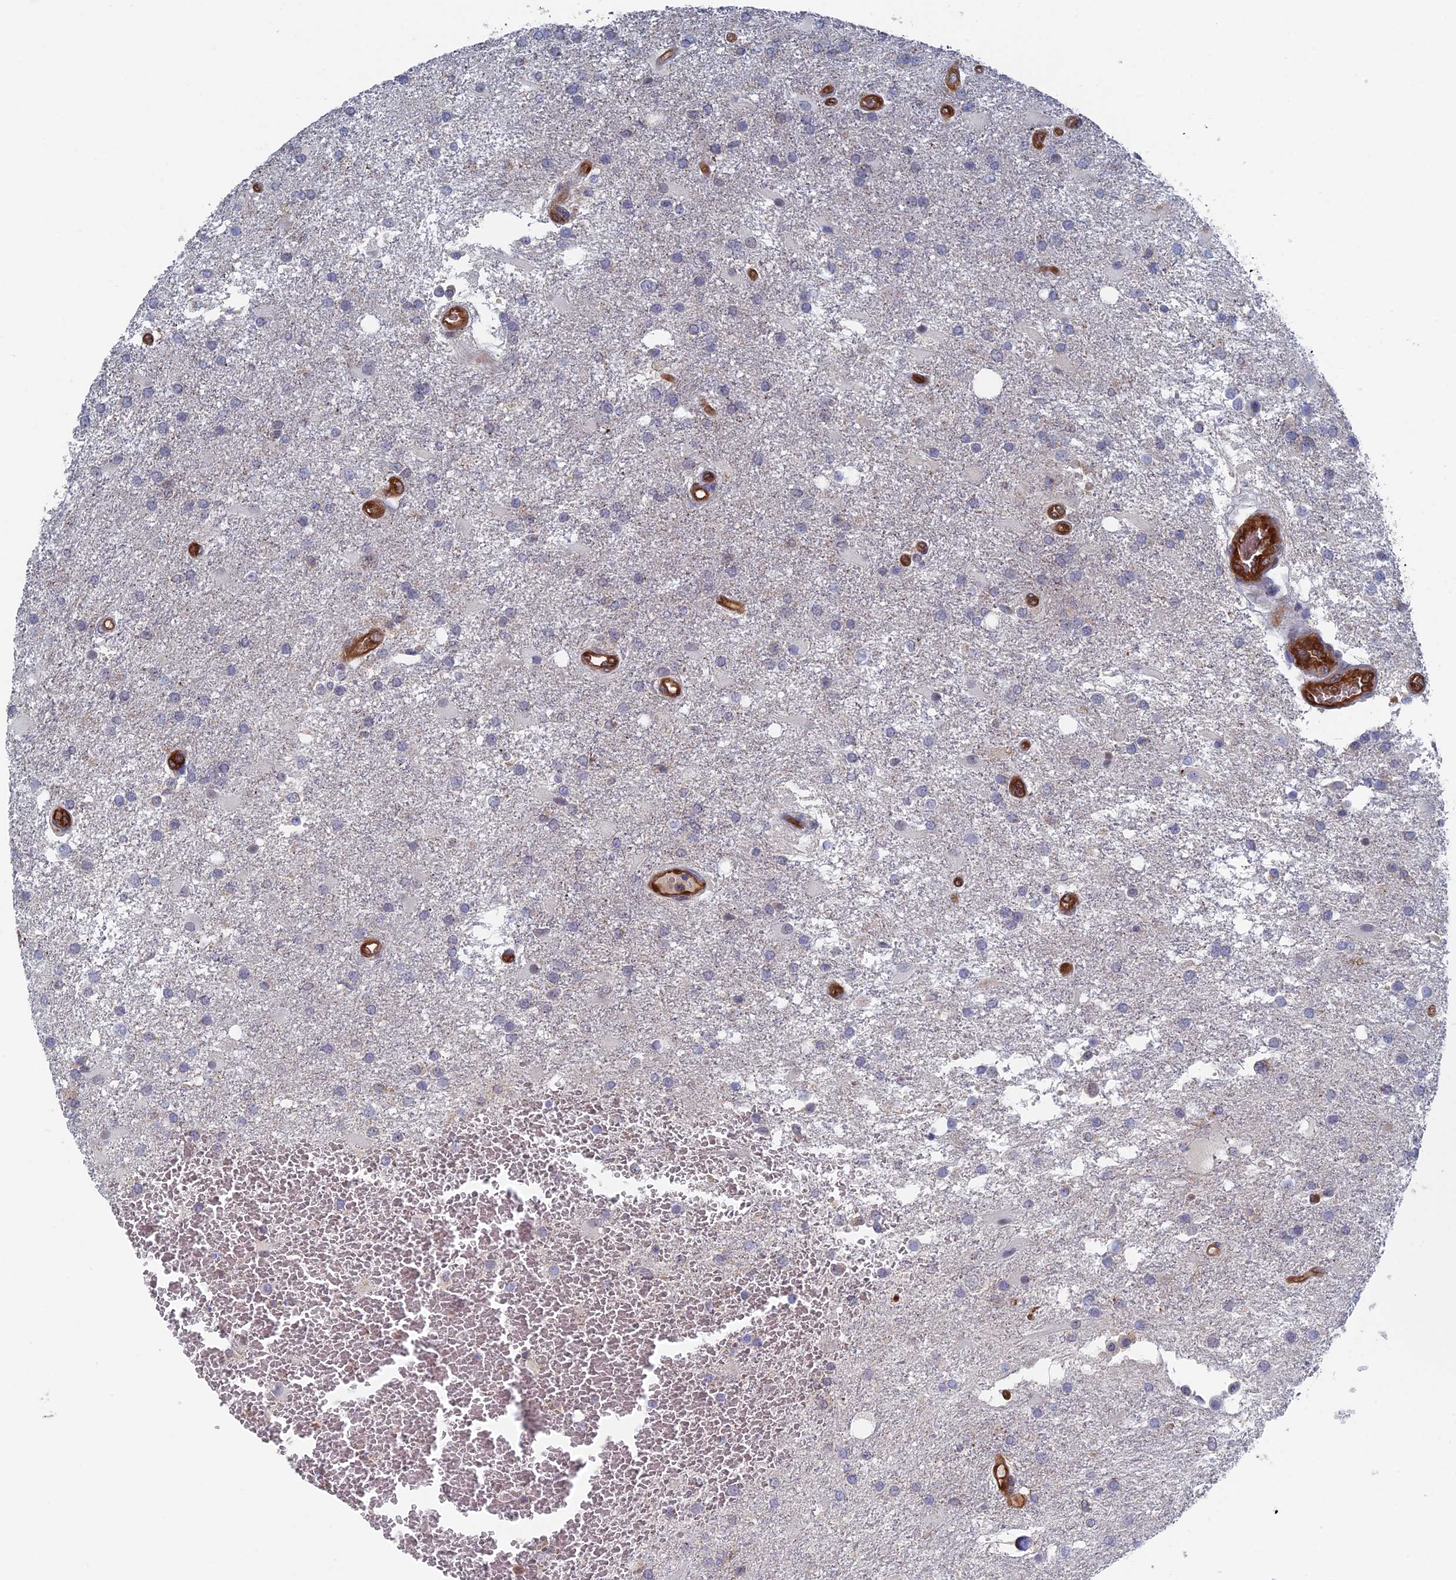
{"staining": {"intensity": "negative", "quantity": "none", "location": "none"}, "tissue": "glioma", "cell_type": "Tumor cells", "image_type": "cancer", "snomed": [{"axis": "morphology", "description": "Glioma, malignant, Low grade"}, {"axis": "topography", "description": "Brain"}], "caption": "Tumor cells show no significant expression in malignant low-grade glioma.", "gene": "ARAP3", "patient": {"sex": "male", "age": 66}}